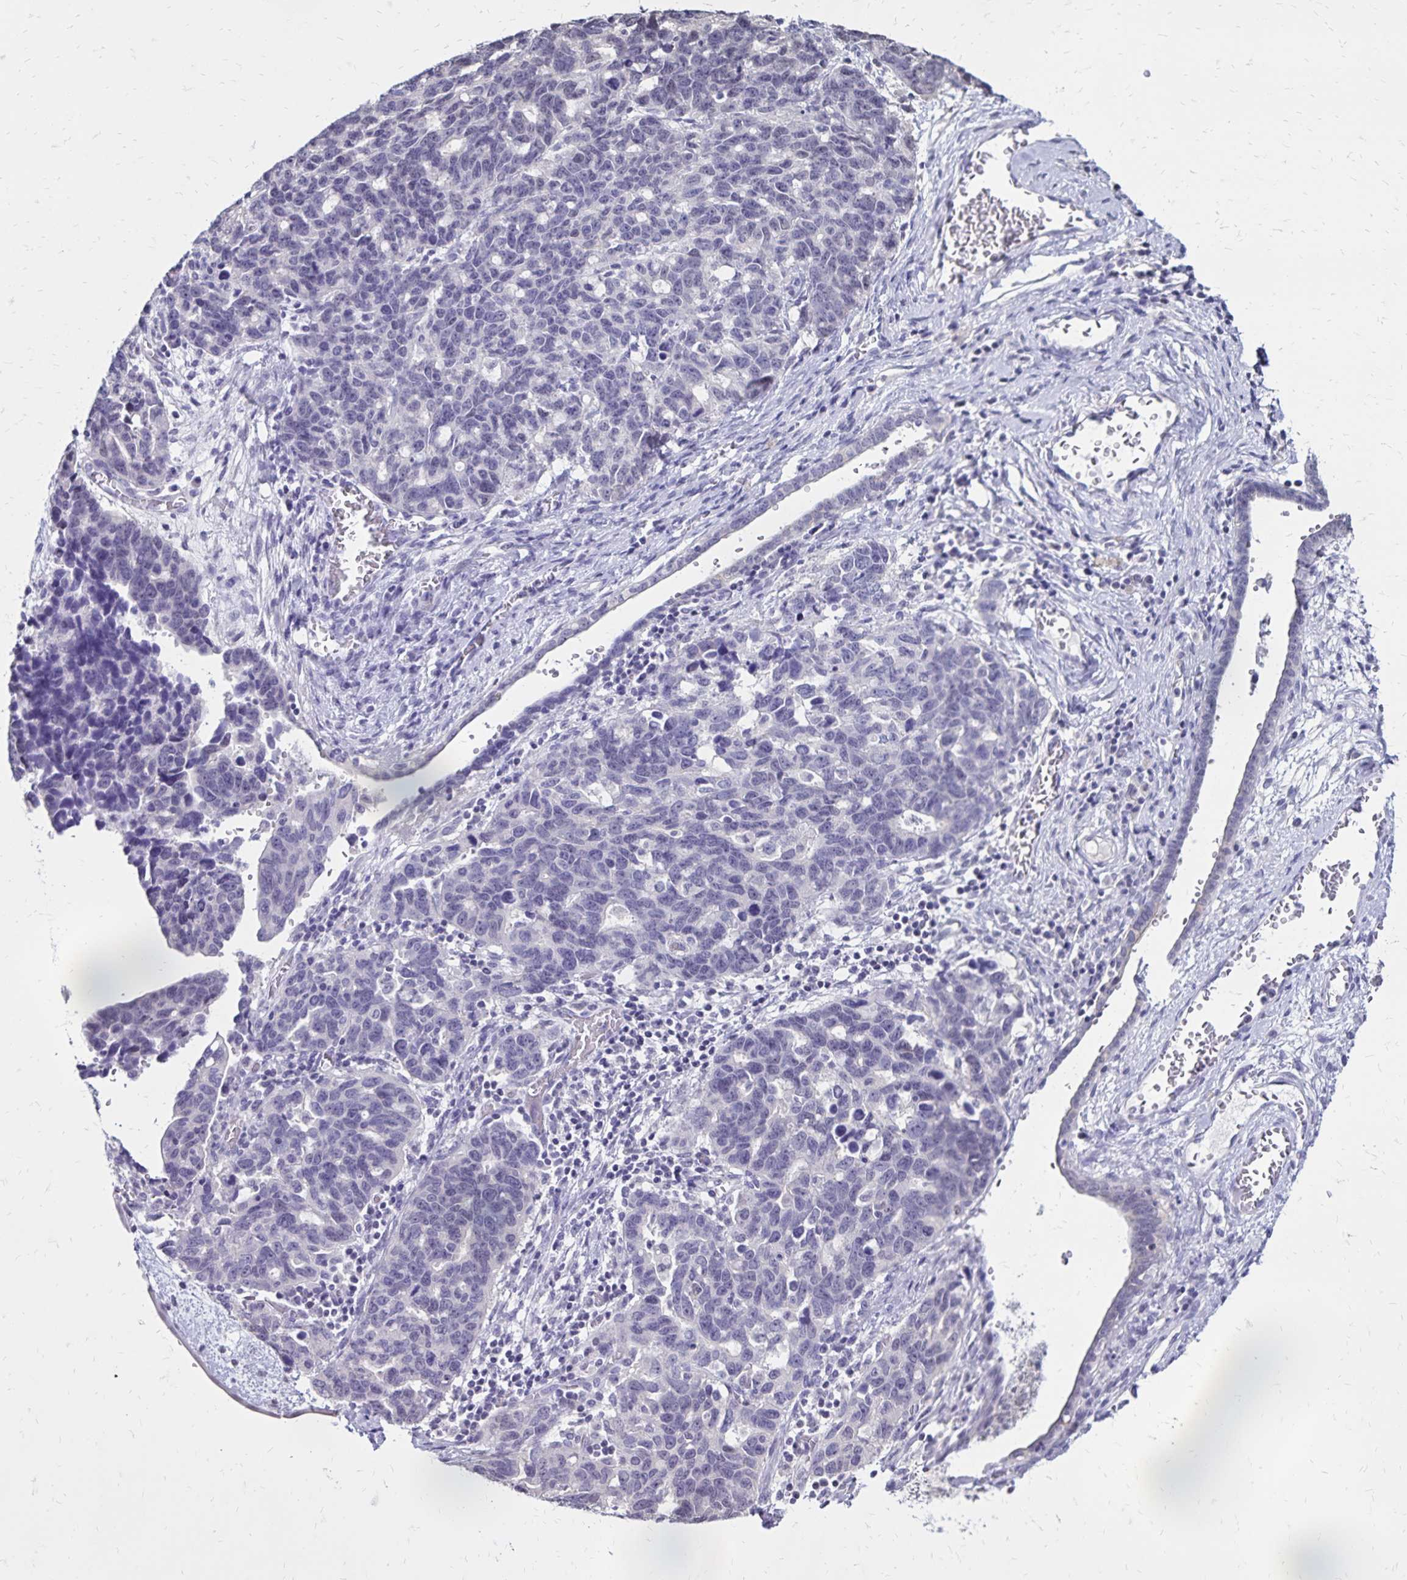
{"staining": {"intensity": "negative", "quantity": "none", "location": "none"}, "tissue": "ovarian cancer", "cell_type": "Tumor cells", "image_type": "cancer", "snomed": [{"axis": "morphology", "description": "Cystadenocarcinoma, serous, NOS"}, {"axis": "topography", "description": "Ovary"}], "caption": "DAB (3,3'-diaminobenzidine) immunohistochemical staining of human serous cystadenocarcinoma (ovarian) shows no significant expression in tumor cells.", "gene": "SH3GL3", "patient": {"sex": "female", "age": 69}}